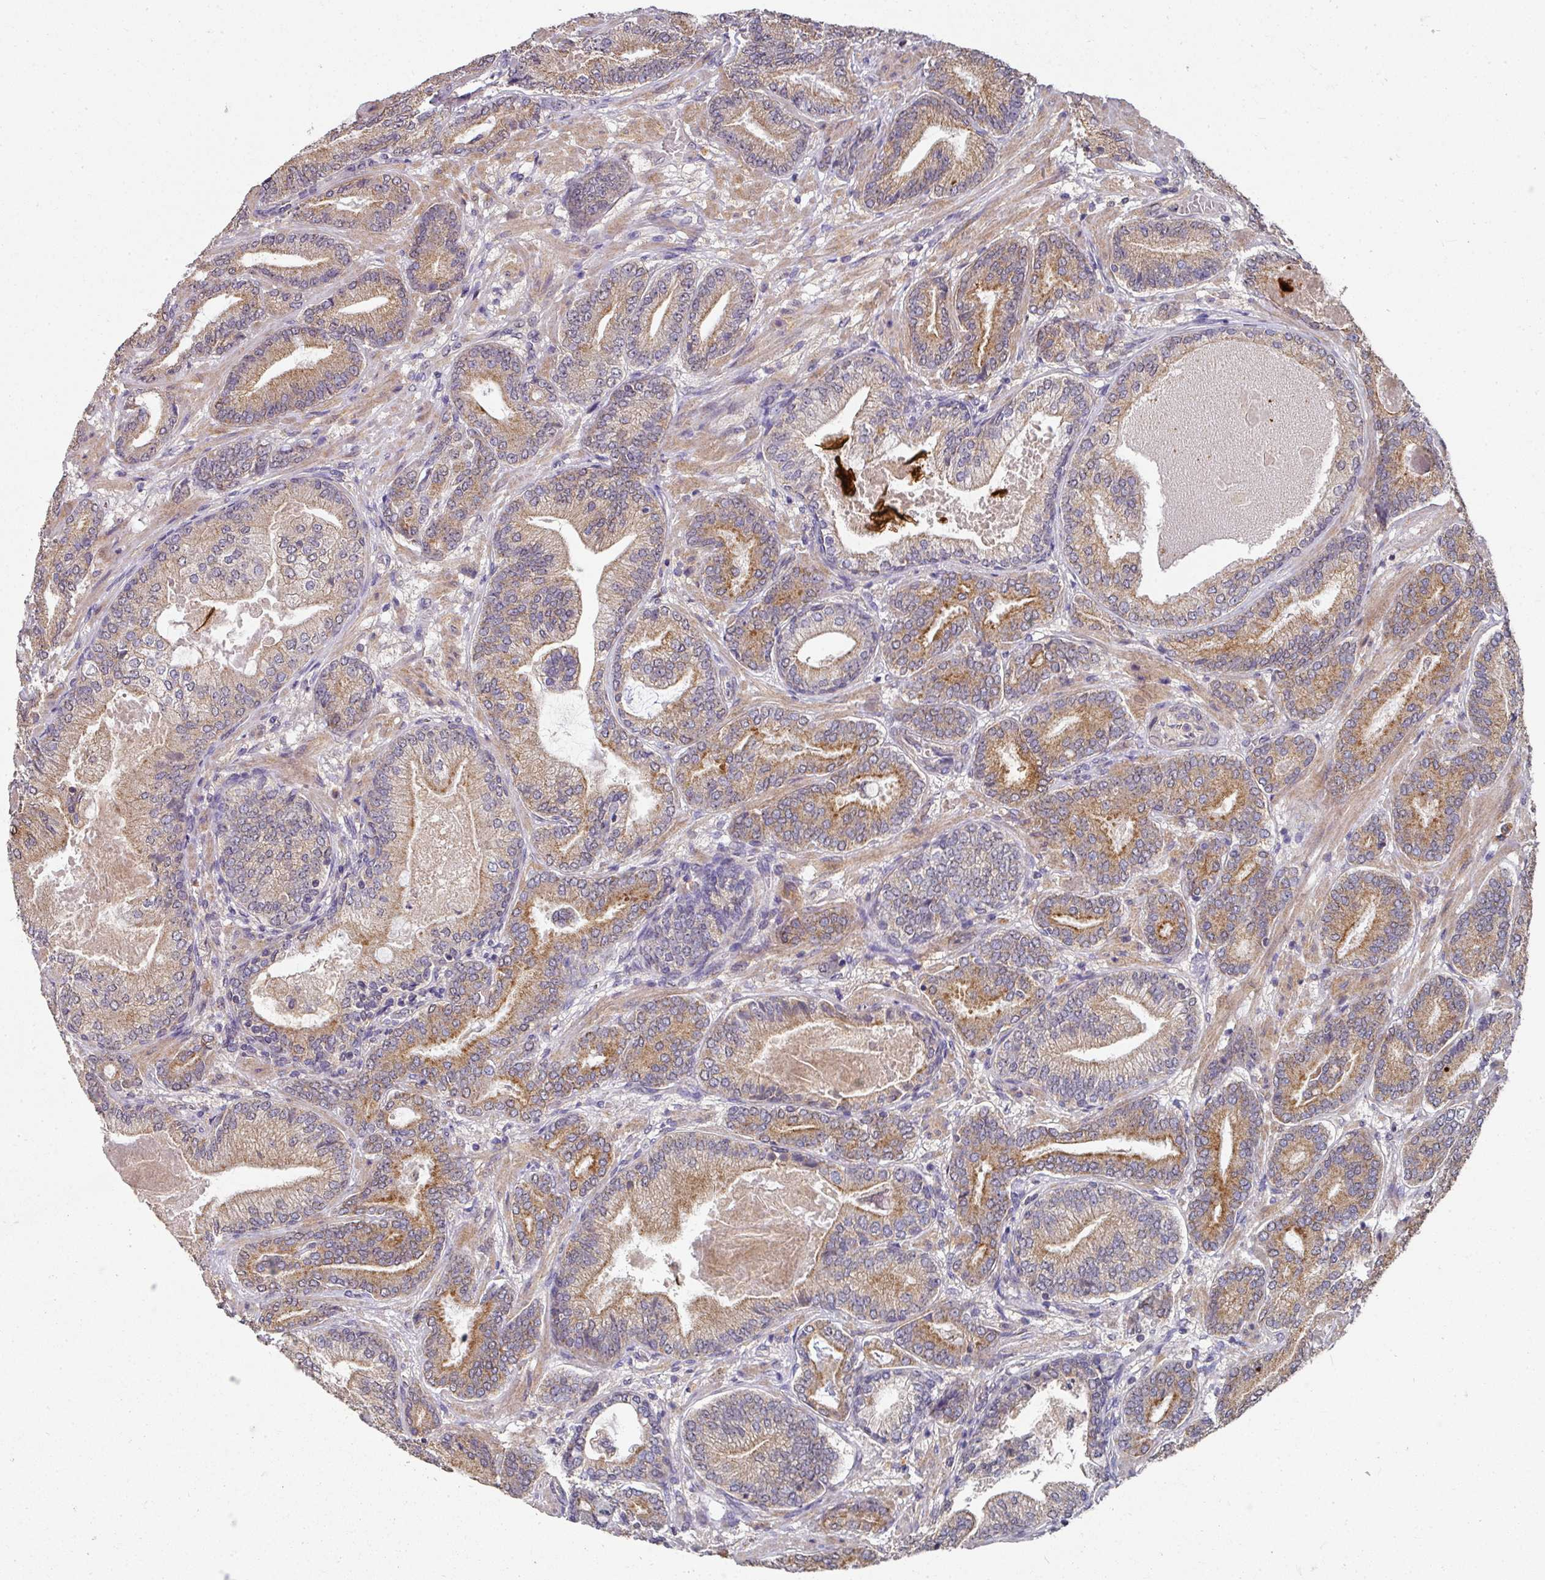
{"staining": {"intensity": "moderate", "quantity": ">75%", "location": "cytoplasmic/membranous"}, "tissue": "prostate cancer", "cell_type": "Tumor cells", "image_type": "cancer", "snomed": [{"axis": "morphology", "description": "Adenocarcinoma, Low grade"}, {"axis": "topography", "description": "Prostate and seminal vesicle, NOS"}], "caption": "Tumor cells show moderate cytoplasmic/membranous expression in approximately >75% of cells in prostate cancer.", "gene": "EXTL3", "patient": {"sex": "male", "age": 61}}